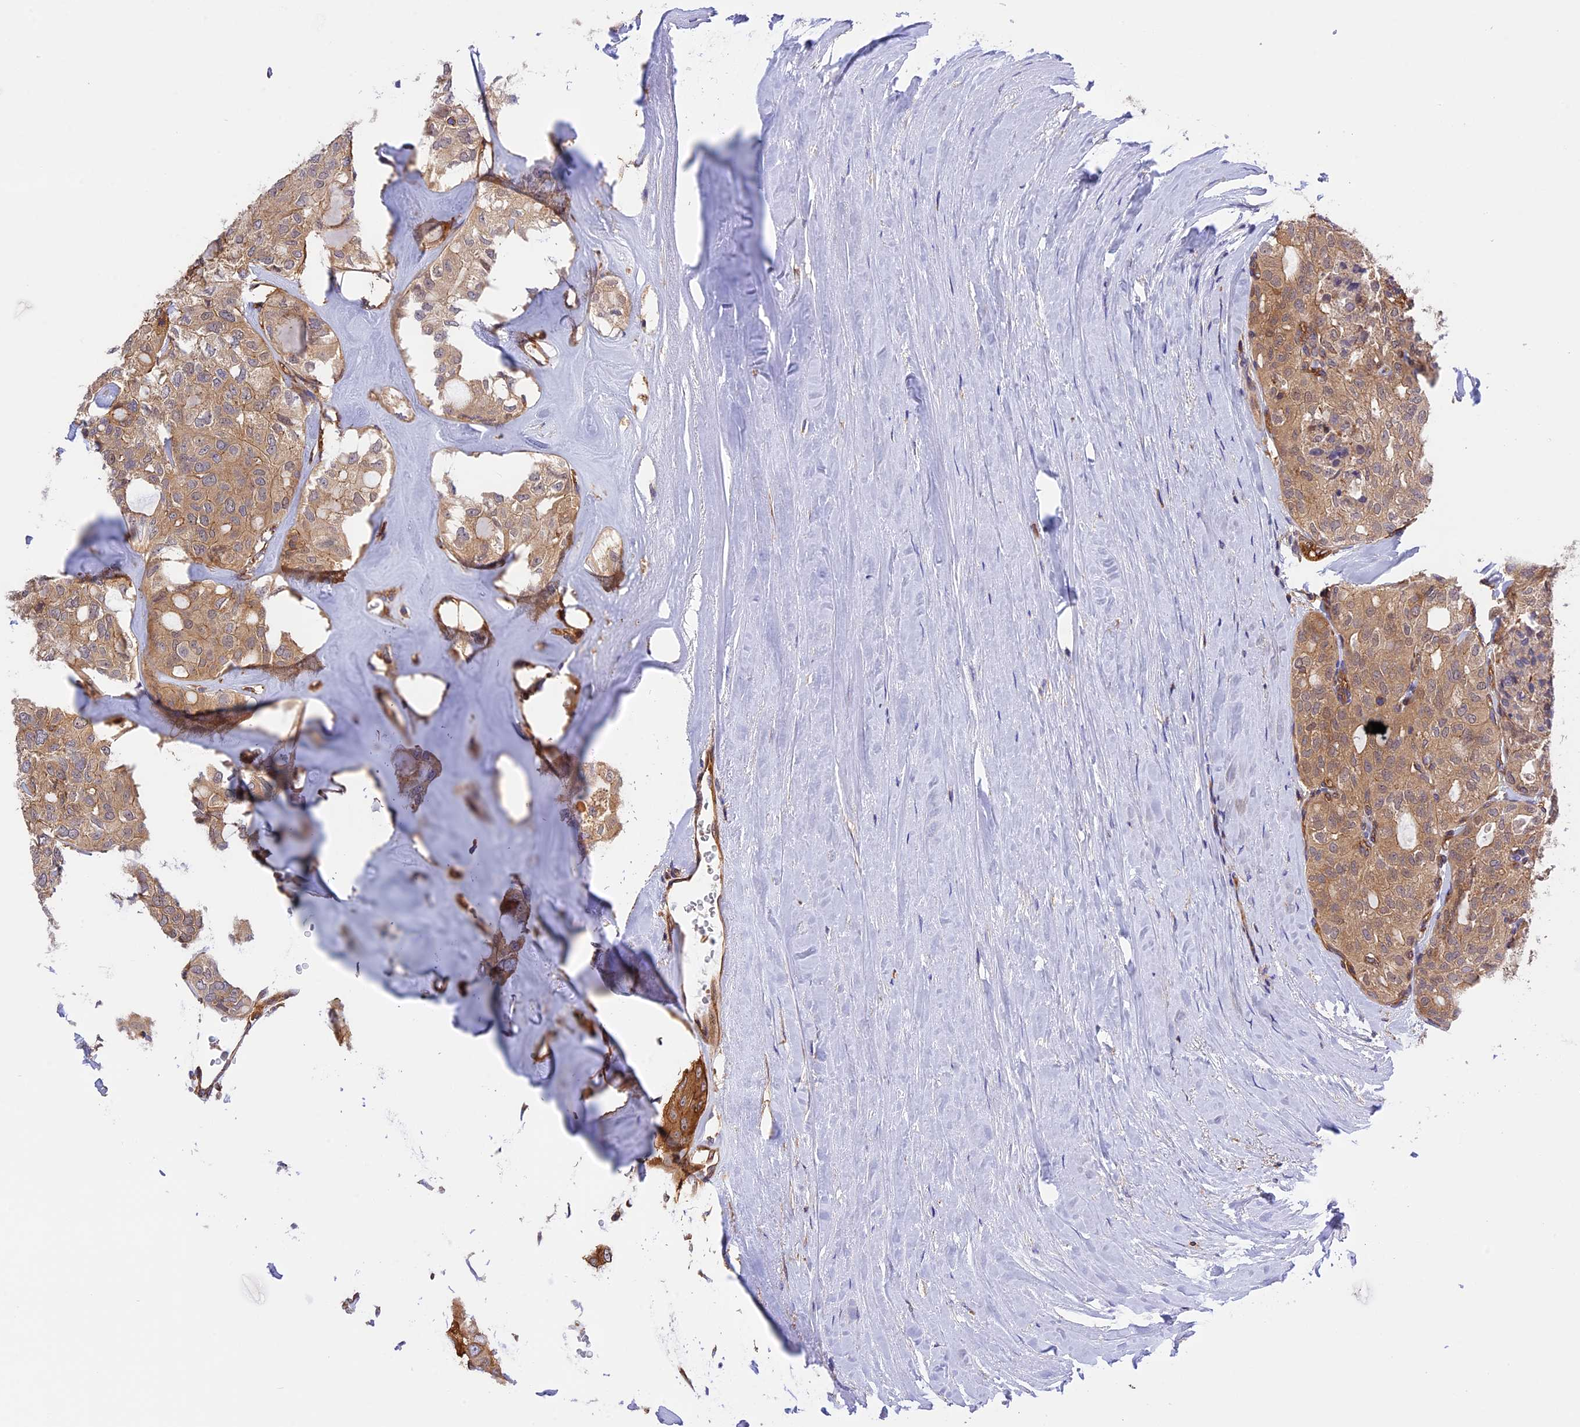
{"staining": {"intensity": "moderate", "quantity": ">75%", "location": "cytoplasmic/membranous"}, "tissue": "thyroid cancer", "cell_type": "Tumor cells", "image_type": "cancer", "snomed": [{"axis": "morphology", "description": "Follicular adenoma carcinoma, NOS"}, {"axis": "topography", "description": "Thyroid gland"}], "caption": "Immunohistochemistry (IHC) (DAB) staining of human thyroid cancer (follicular adenoma carcinoma) exhibits moderate cytoplasmic/membranous protein expression in about >75% of tumor cells.", "gene": "C5orf22", "patient": {"sex": "male", "age": 75}}